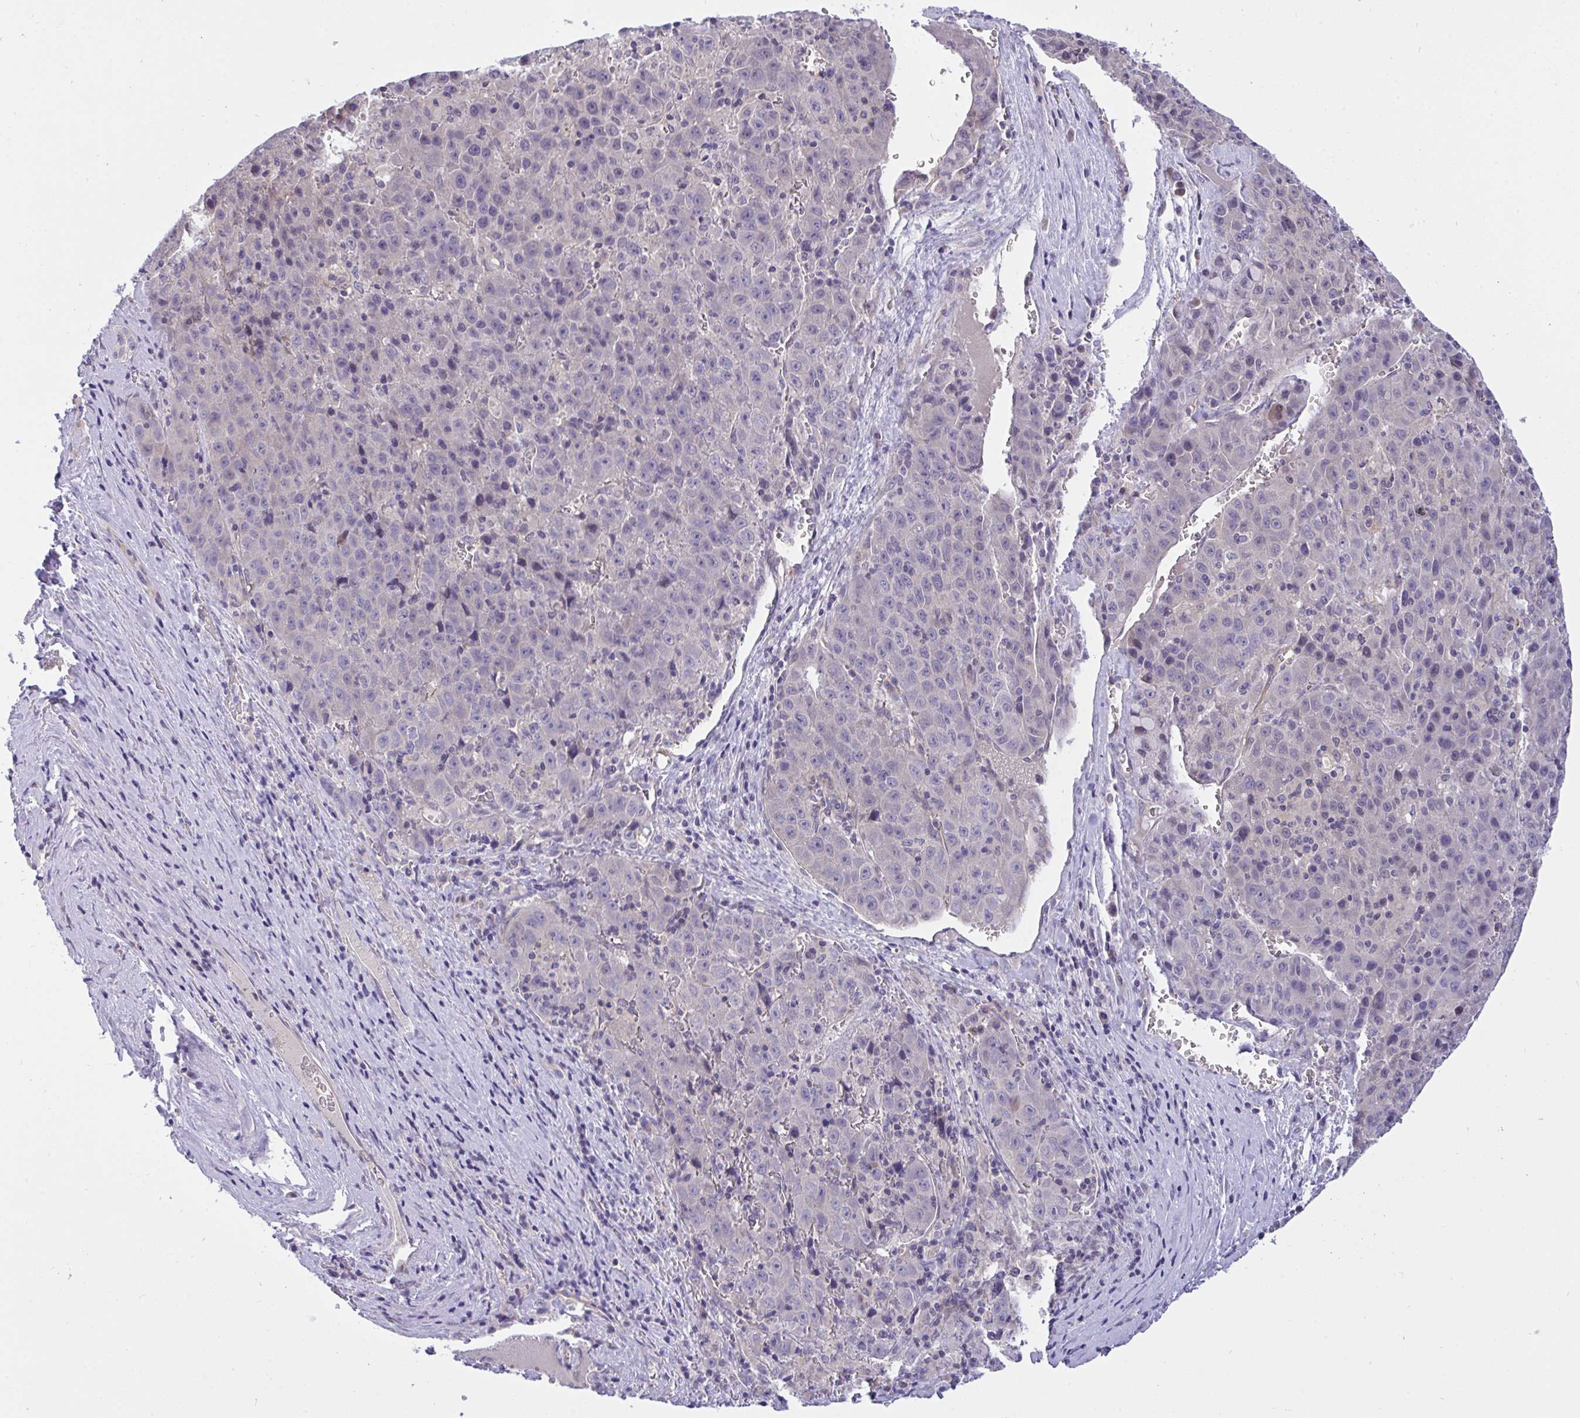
{"staining": {"intensity": "negative", "quantity": "none", "location": "none"}, "tissue": "liver cancer", "cell_type": "Tumor cells", "image_type": "cancer", "snomed": [{"axis": "morphology", "description": "Carcinoma, Hepatocellular, NOS"}, {"axis": "topography", "description": "Liver"}], "caption": "Tumor cells show no significant protein positivity in hepatocellular carcinoma (liver). The staining was performed using DAB to visualize the protein expression in brown, while the nuclei were stained in blue with hematoxylin (Magnification: 20x).", "gene": "C19orf54", "patient": {"sex": "female", "age": 53}}